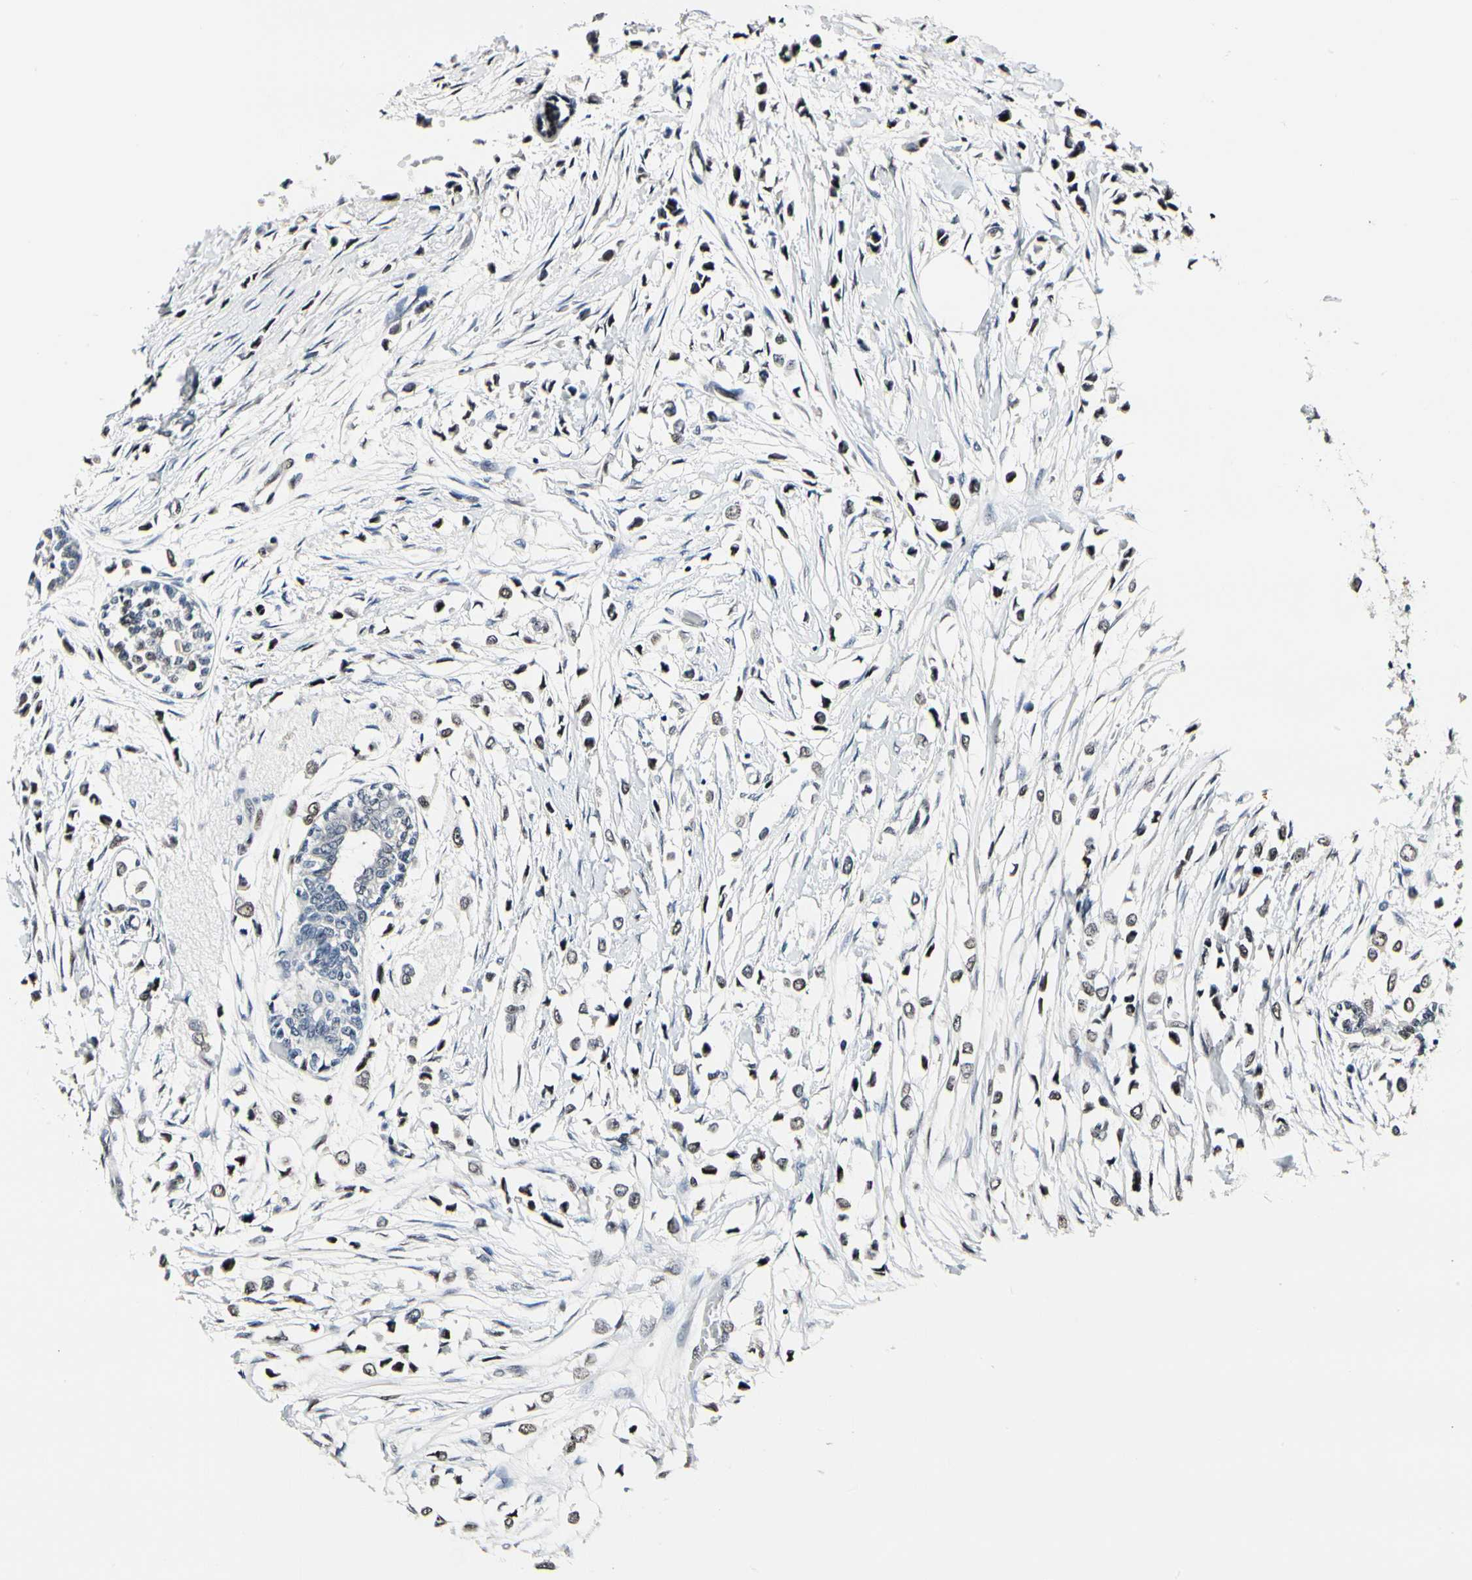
{"staining": {"intensity": "weak", "quantity": ">75%", "location": "nuclear"}, "tissue": "breast cancer", "cell_type": "Tumor cells", "image_type": "cancer", "snomed": [{"axis": "morphology", "description": "Lobular carcinoma"}, {"axis": "topography", "description": "Breast"}], "caption": "Immunohistochemical staining of breast cancer demonstrates low levels of weak nuclear protein staining in approximately >75% of tumor cells. (Brightfield microscopy of DAB IHC at high magnification).", "gene": "NFIA", "patient": {"sex": "female", "age": 51}}